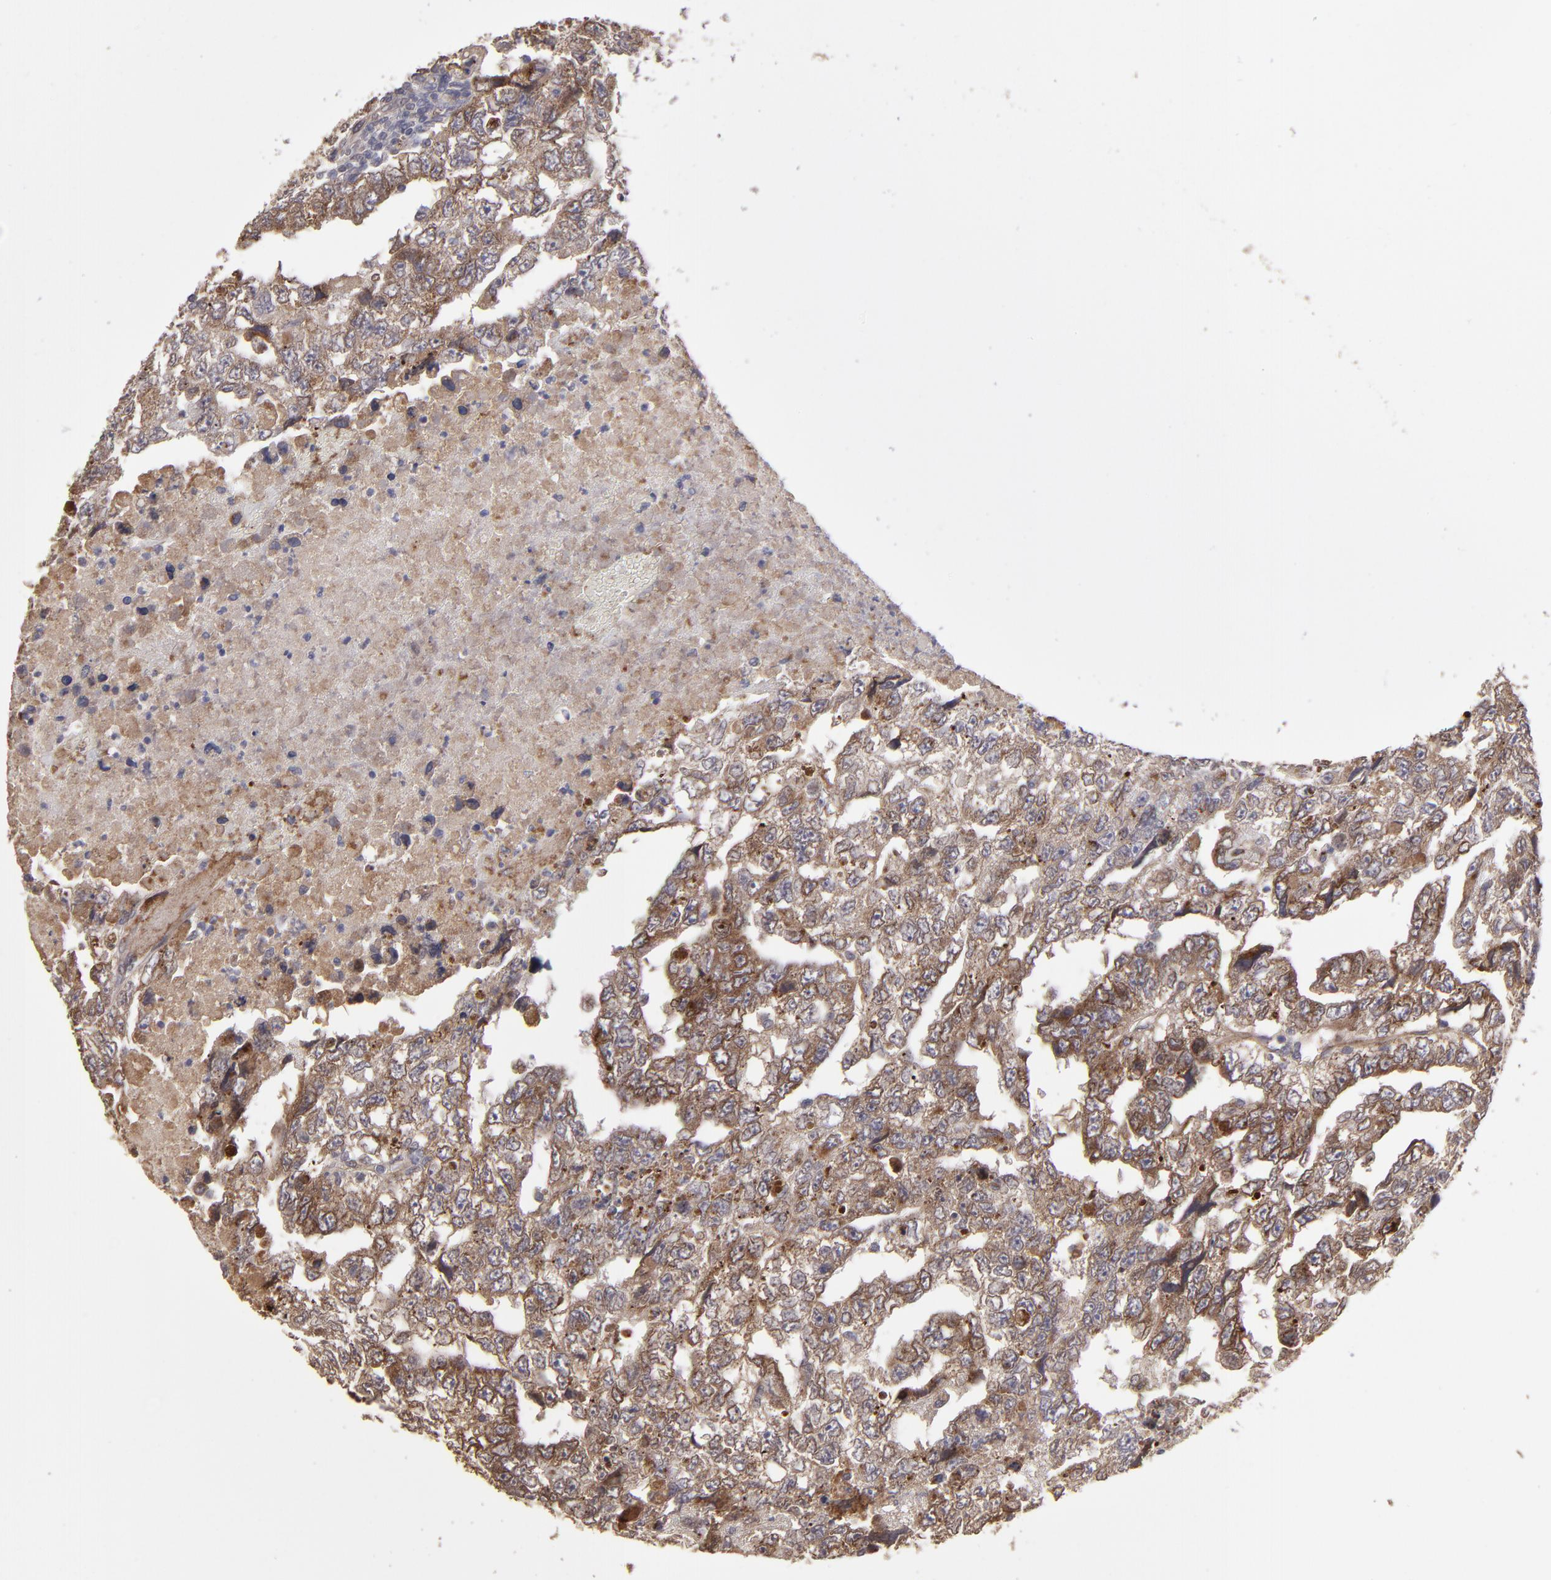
{"staining": {"intensity": "moderate", "quantity": ">75%", "location": "cytoplasmic/membranous"}, "tissue": "testis cancer", "cell_type": "Tumor cells", "image_type": "cancer", "snomed": [{"axis": "morphology", "description": "Carcinoma, Embryonal, NOS"}, {"axis": "topography", "description": "Testis"}], "caption": "A brown stain highlights moderate cytoplasmic/membranous staining of a protein in human testis embryonal carcinoma tumor cells. (DAB IHC, brown staining for protein, blue staining for nuclei).", "gene": "ITGB5", "patient": {"sex": "male", "age": 36}}